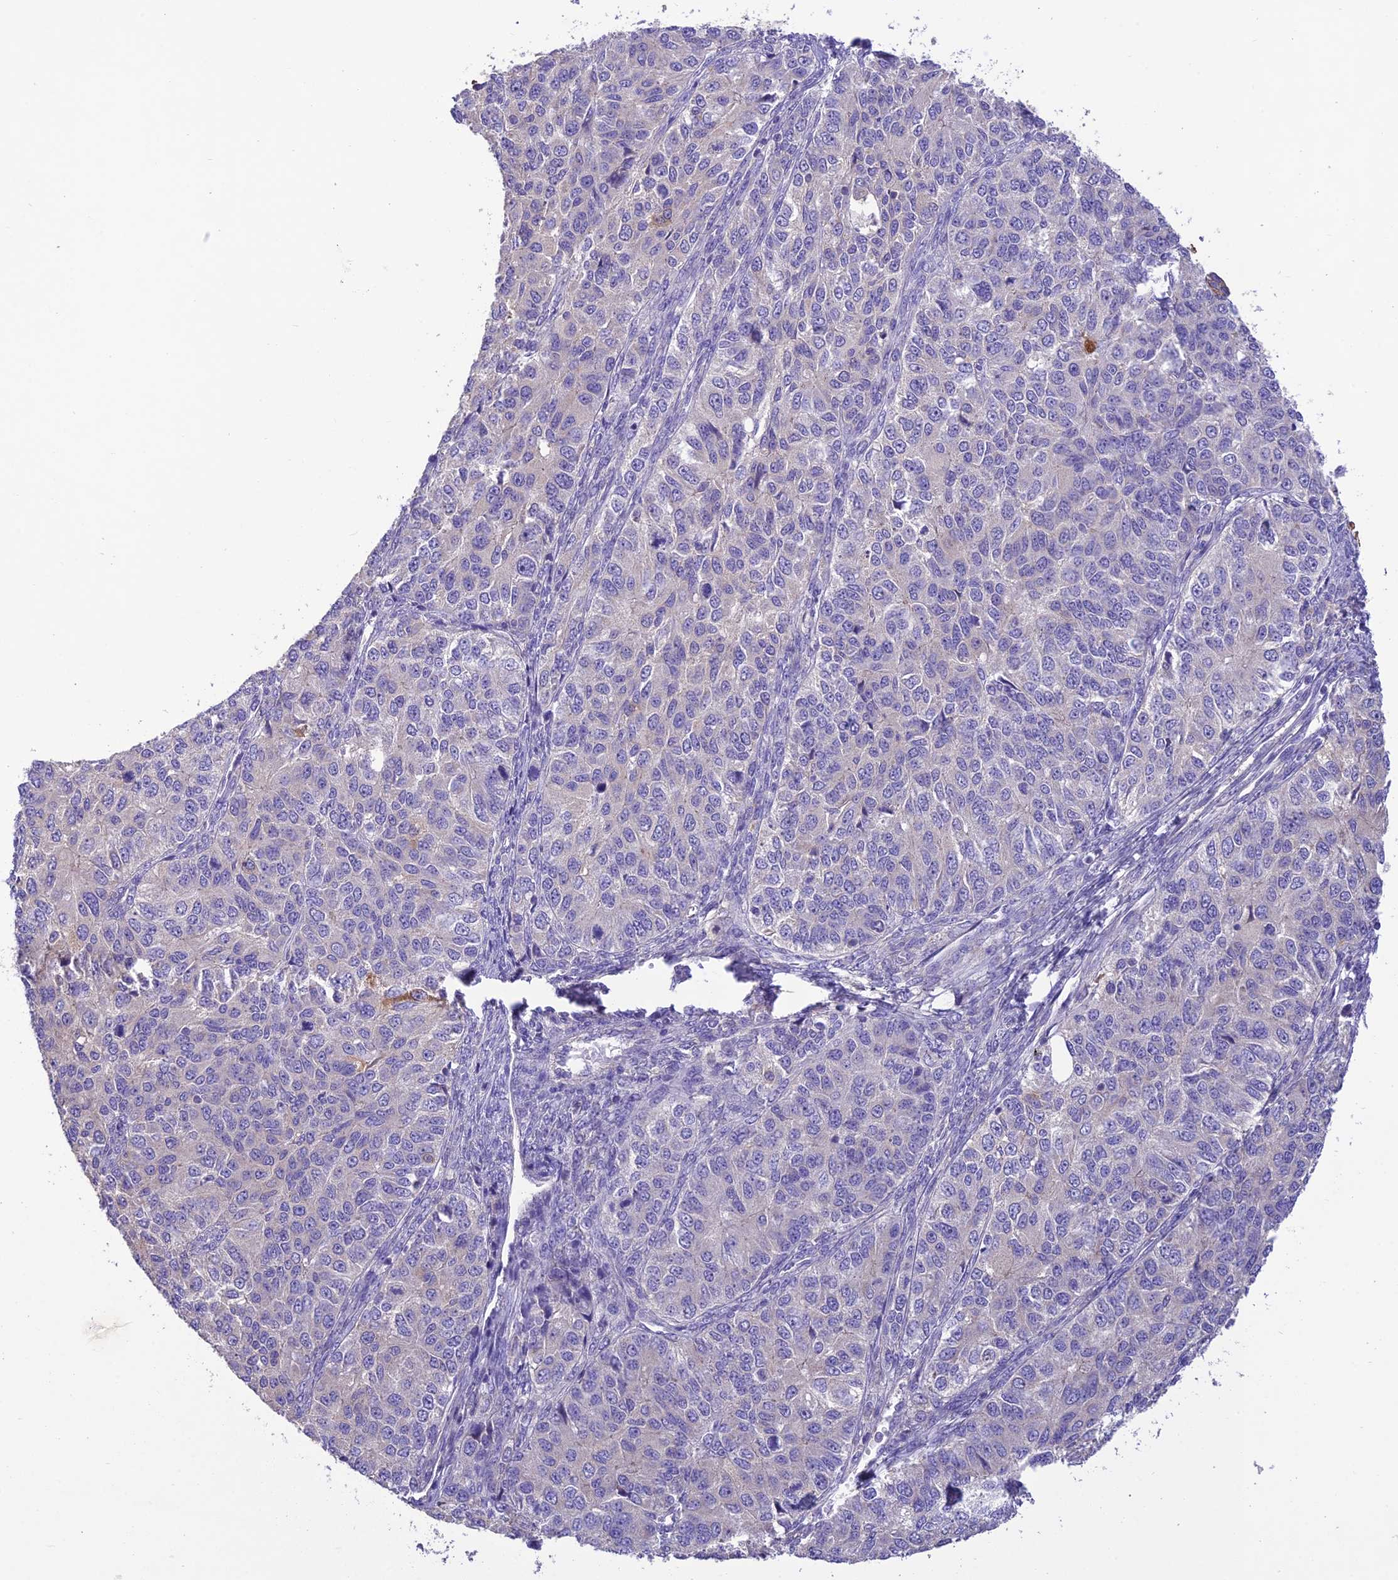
{"staining": {"intensity": "moderate", "quantity": "<25%", "location": "cytoplasmic/membranous"}, "tissue": "ovarian cancer", "cell_type": "Tumor cells", "image_type": "cancer", "snomed": [{"axis": "morphology", "description": "Carcinoma, endometroid"}, {"axis": "topography", "description": "Ovary"}], "caption": "This photomicrograph reveals ovarian cancer (endometroid carcinoma) stained with immunohistochemistry (IHC) to label a protein in brown. The cytoplasmic/membranous of tumor cells show moderate positivity for the protein. Nuclei are counter-stained blue.", "gene": "SFT2D2", "patient": {"sex": "female", "age": 51}}